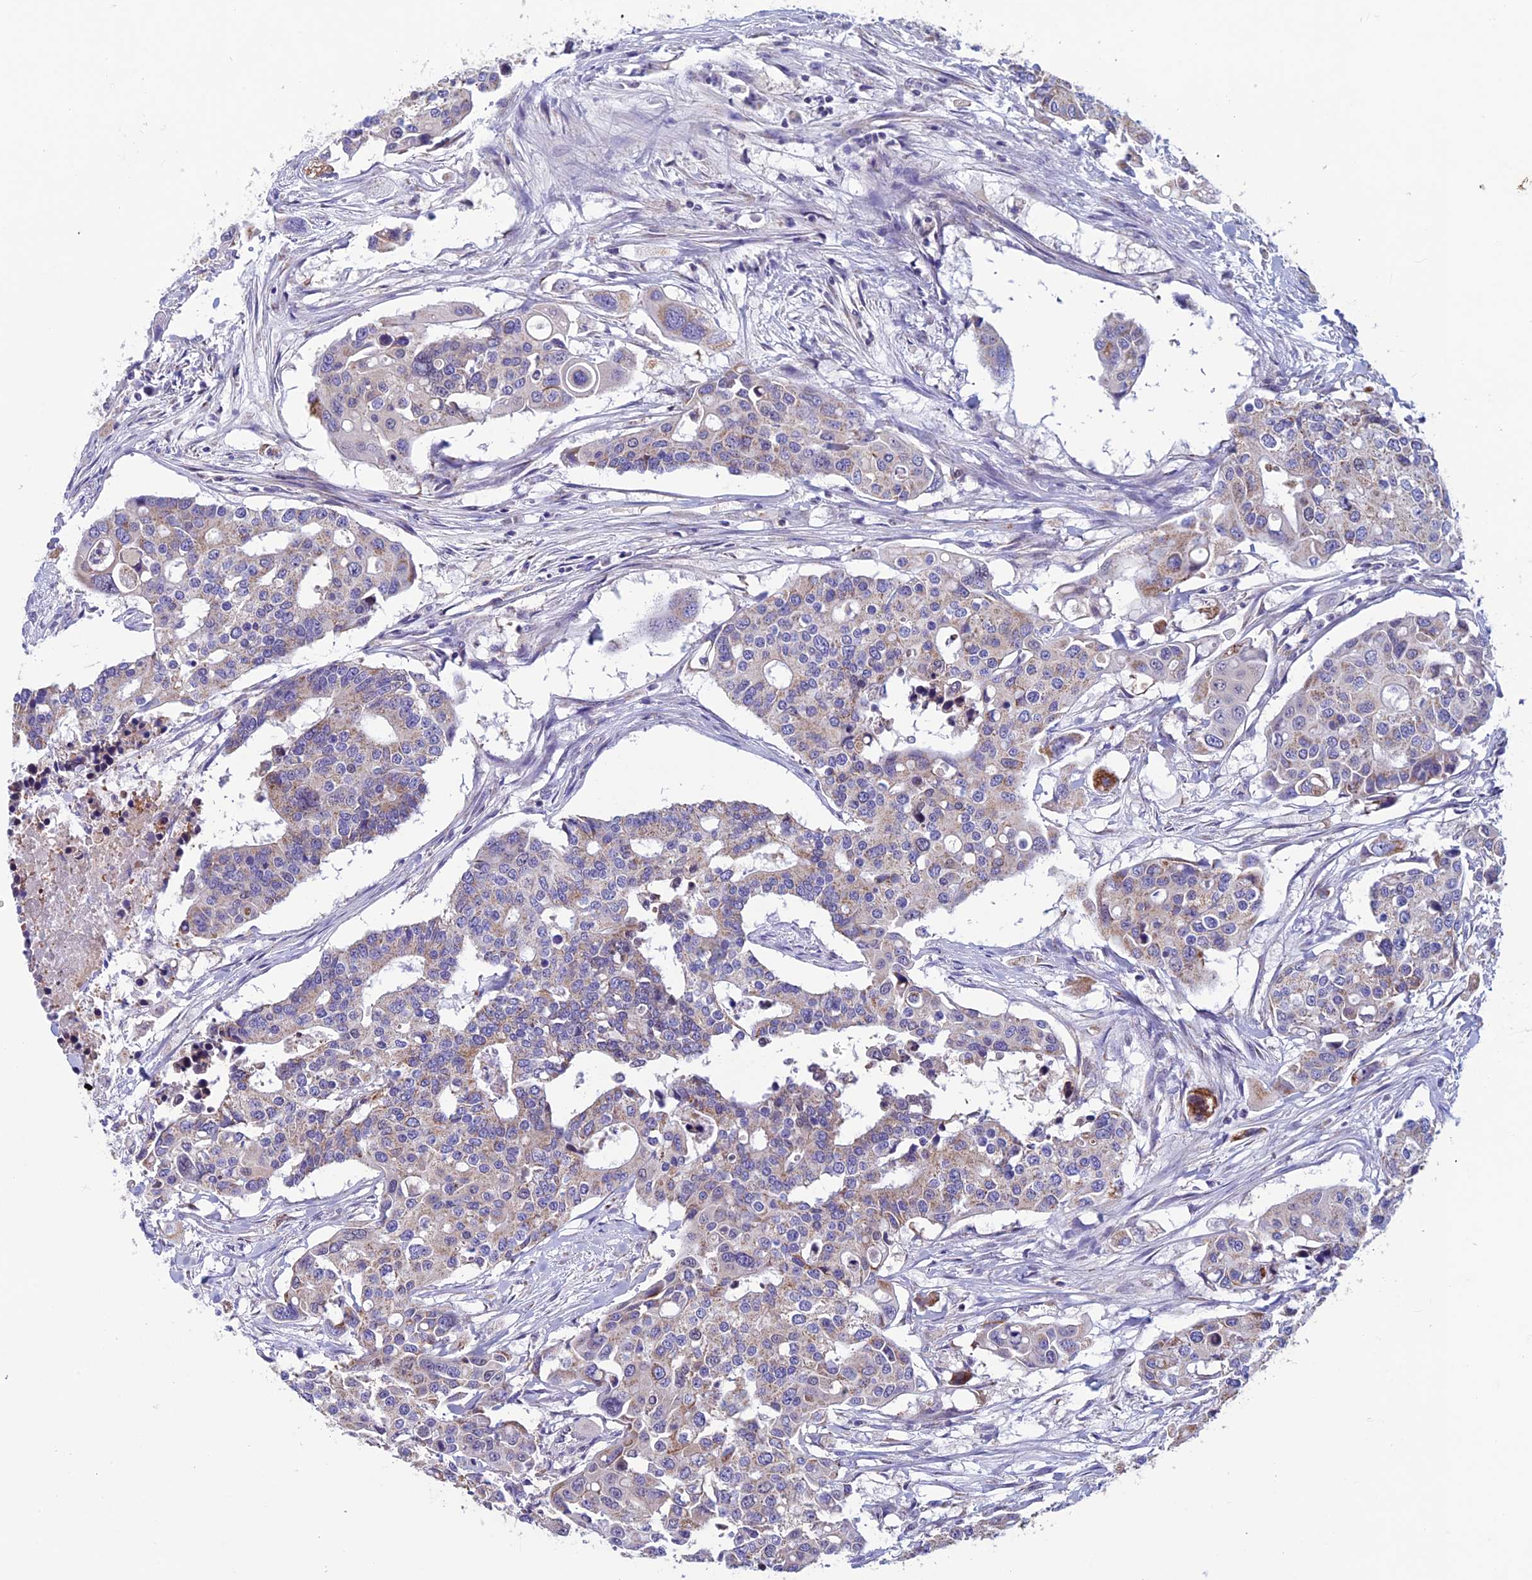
{"staining": {"intensity": "weak", "quantity": "<25%", "location": "cytoplasmic/membranous"}, "tissue": "colorectal cancer", "cell_type": "Tumor cells", "image_type": "cancer", "snomed": [{"axis": "morphology", "description": "Adenocarcinoma, NOS"}, {"axis": "topography", "description": "Colon"}], "caption": "Immunohistochemistry (IHC) of human colorectal adenocarcinoma demonstrates no staining in tumor cells. (Stains: DAB IHC with hematoxylin counter stain, Microscopy: brightfield microscopy at high magnification).", "gene": "MFSD12", "patient": {"sex": "male", "age": 77}}